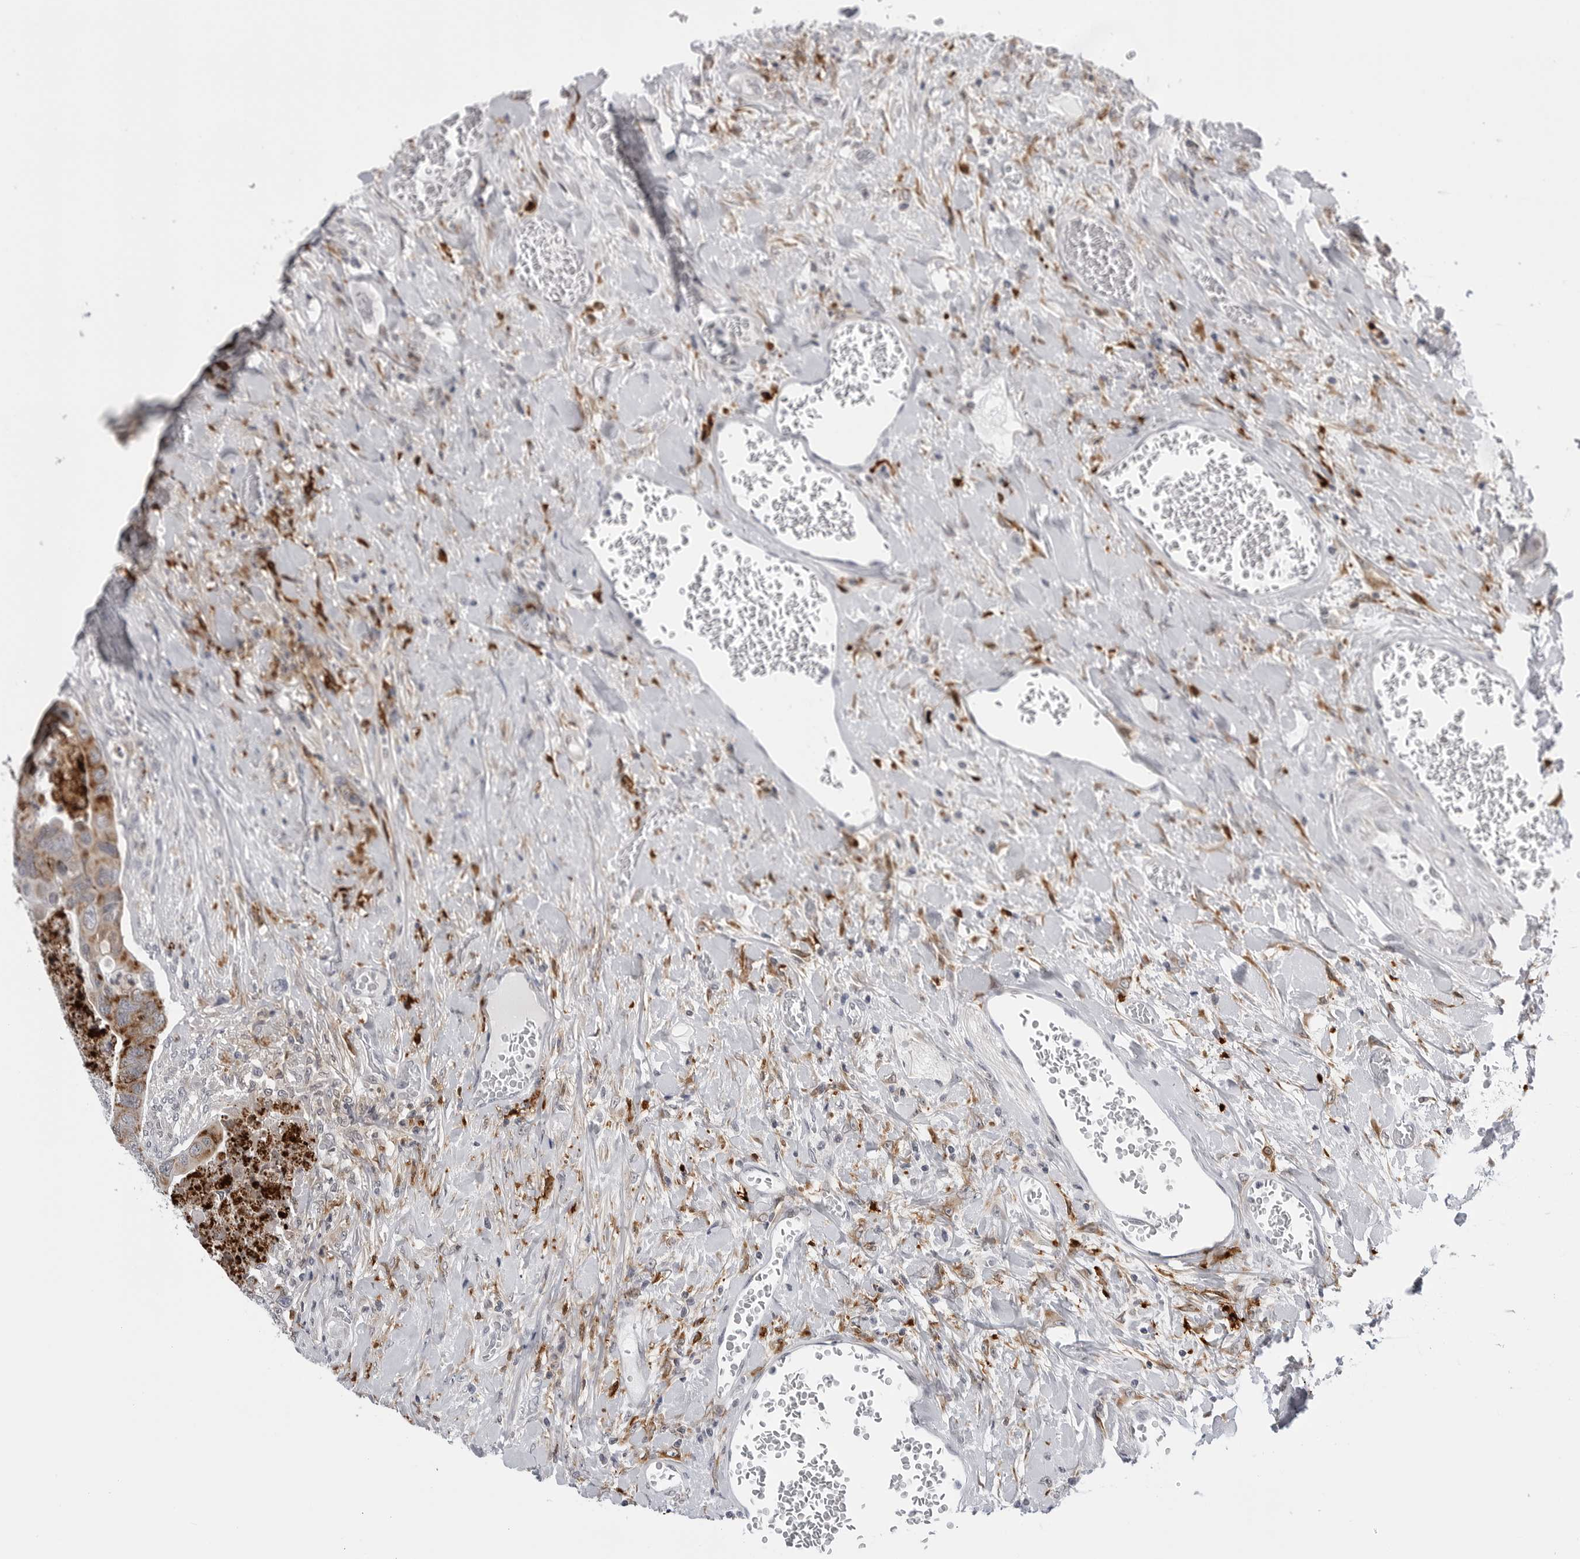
{"staining": {"intensity": "moderate", "quantity": ">75%", "location": "cytoplasmic/membranous"}, "tissue": "colorectal cancer", "cell_type": "Tumor cells", "image_type": "cancer", "snomed": [{"axis": "morphology", "description": "Adenocarcinoma, NOS"}, {"axis": "topography", "description": "Rectum"}], "caption": "DAB immunohistochemical staining of human colorectal cancer reveals moderate cytoplasmic/membranous protein positivity in approximately >75% of tumor cells.", "gene": "CDK20", "patient": {"sex": "male", "age": 63}}